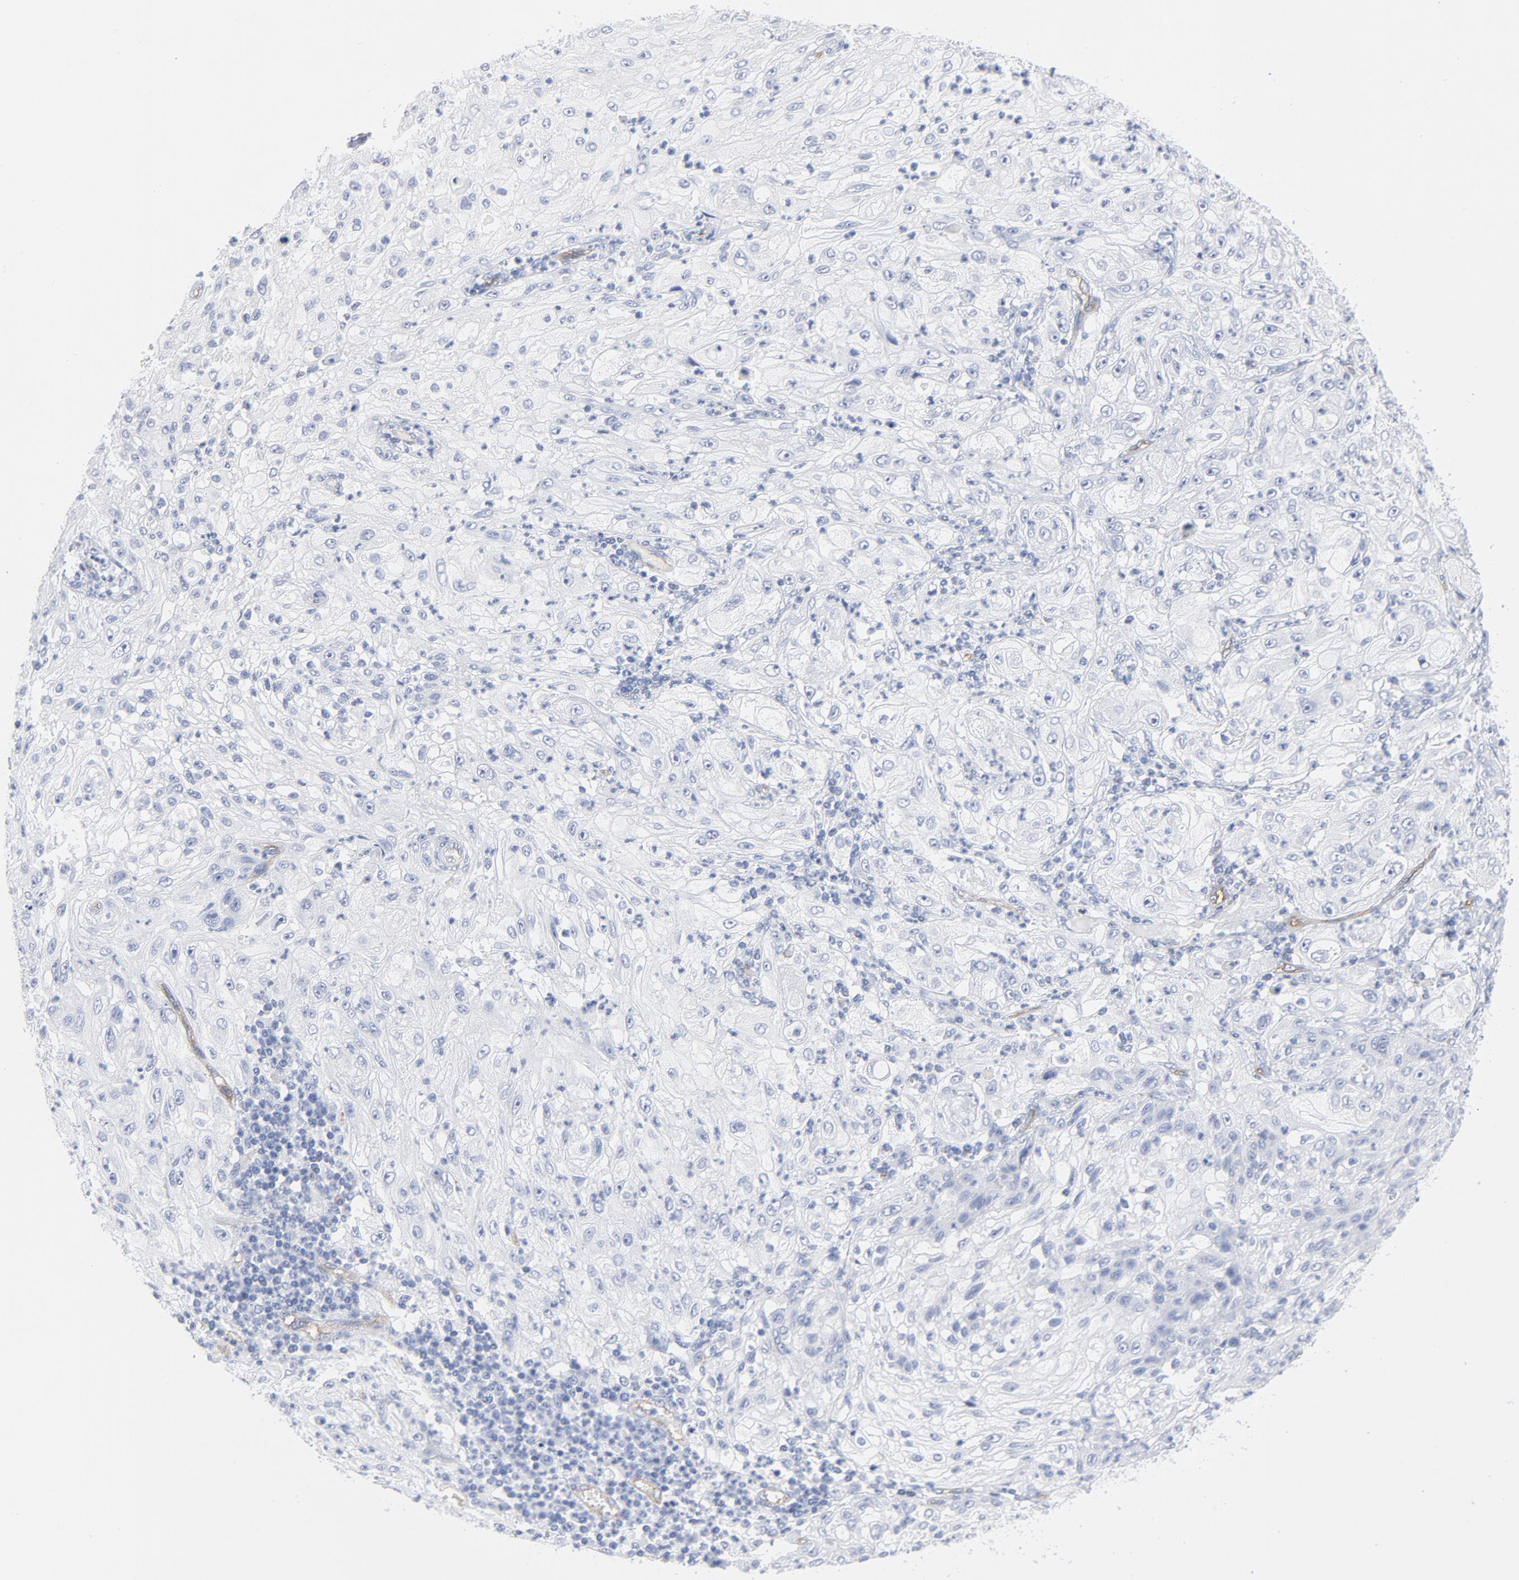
{"staining": {"intensity": "negative", "quantity": "none", "location": "none"}, "tissue": "lung cancer", "cell_type": "Tumor cells", "image_type": "cancer", "snomed": [{"axis": "morphology", "description": "Inflammation, NOS"}, {"axis": "morphology", "description": "Squamous cell carcinoma, NOS"}, {"axis": "topography", "description": "Lymph node"}, {"axis": "topography", "description": "Soft tissue"}, {"axis": "topography", "description": "Lung"}], "caption": "DAB (3,3'-diaminobenzidine) immunohistochemical staining of squamous cell carcinoma (lung) exhibits no significant staining in tumor cells. (DAB immunohistochemistry (IHC) visualized using brightfield microscopy, high magnification).", "gene": "SHANK3", "patient": {"sex": "male", "age": 66}}